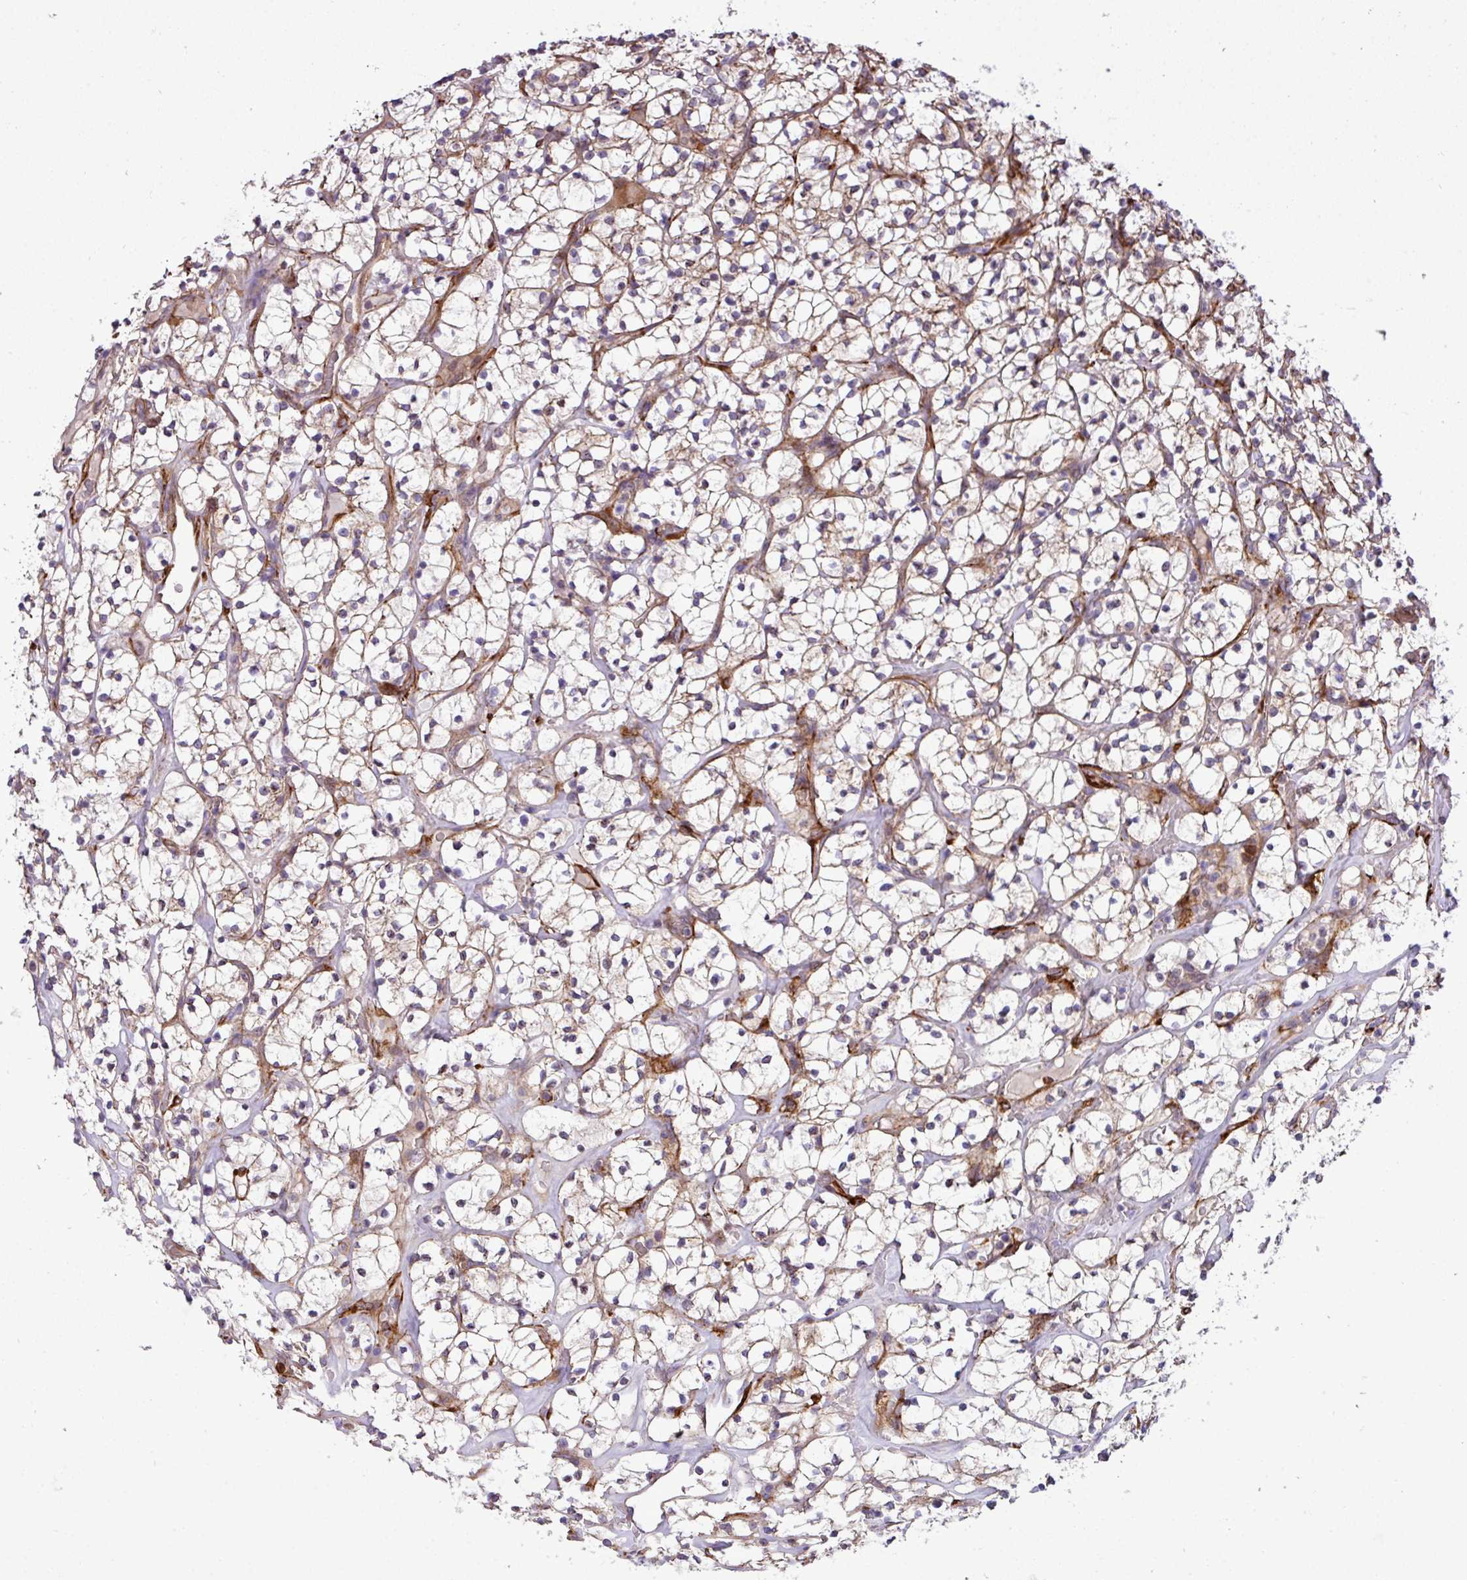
{"staining": {"intensity": "moderate", "quantity": "25%-75%", "location": "cytoplasmic/membranous"}, "tissue": "renal cancer", "cell_type": "Tumor cells", "image_type": "cancer", "snomed": [{"axis": "morphology", "description": "Adenocarcinoma, NOS"}, {"axis": "topography", "description": "Kidney"}], "caption": "A brown stain labels moderate cytoplasmic/membranous positivity of a protein in renal cancer tumor cells.", "gene": "FAM47E", "patient": {"sex": "female", "age": 64}}